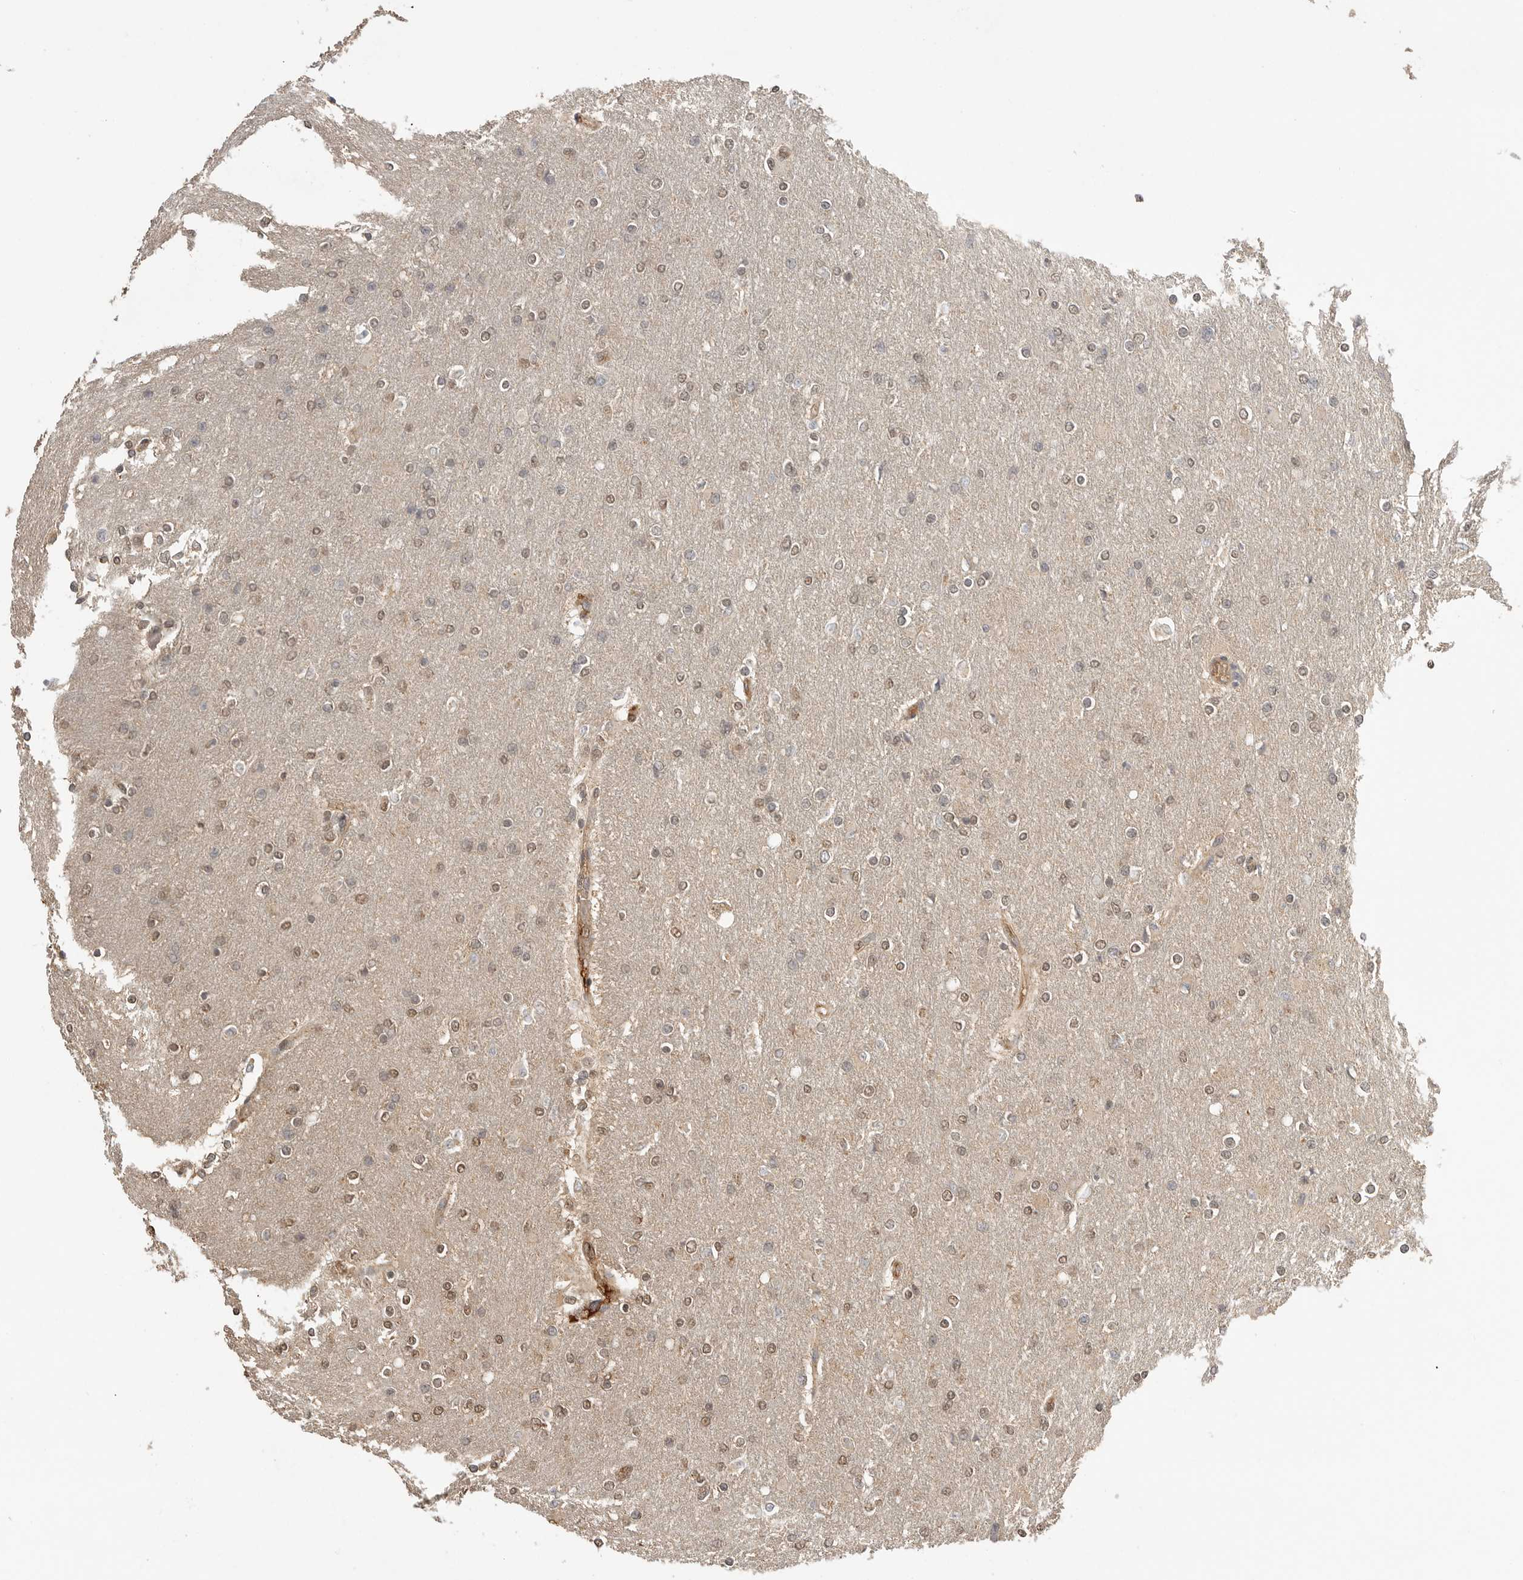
{"staining": {"intensity": "moderate", "quantity": ">75%", "location": "nuclear"}, "tissue": "glioma", "cell_type": "Tumor cells", "image_type": "cancer", "snomed": [{"axis": "morphology", "description": "Glioma, malignant, High grade"}, {"axis": "topography", "description": "Cerebral cortex"}], "caption": "Human glioma stained with a brown dye demonstrates moderate nuclear positive expression in approximately >75% of tumor cells.", "gene": "ASPSCR1", "patient": {"sex": "female", "age": 36}}